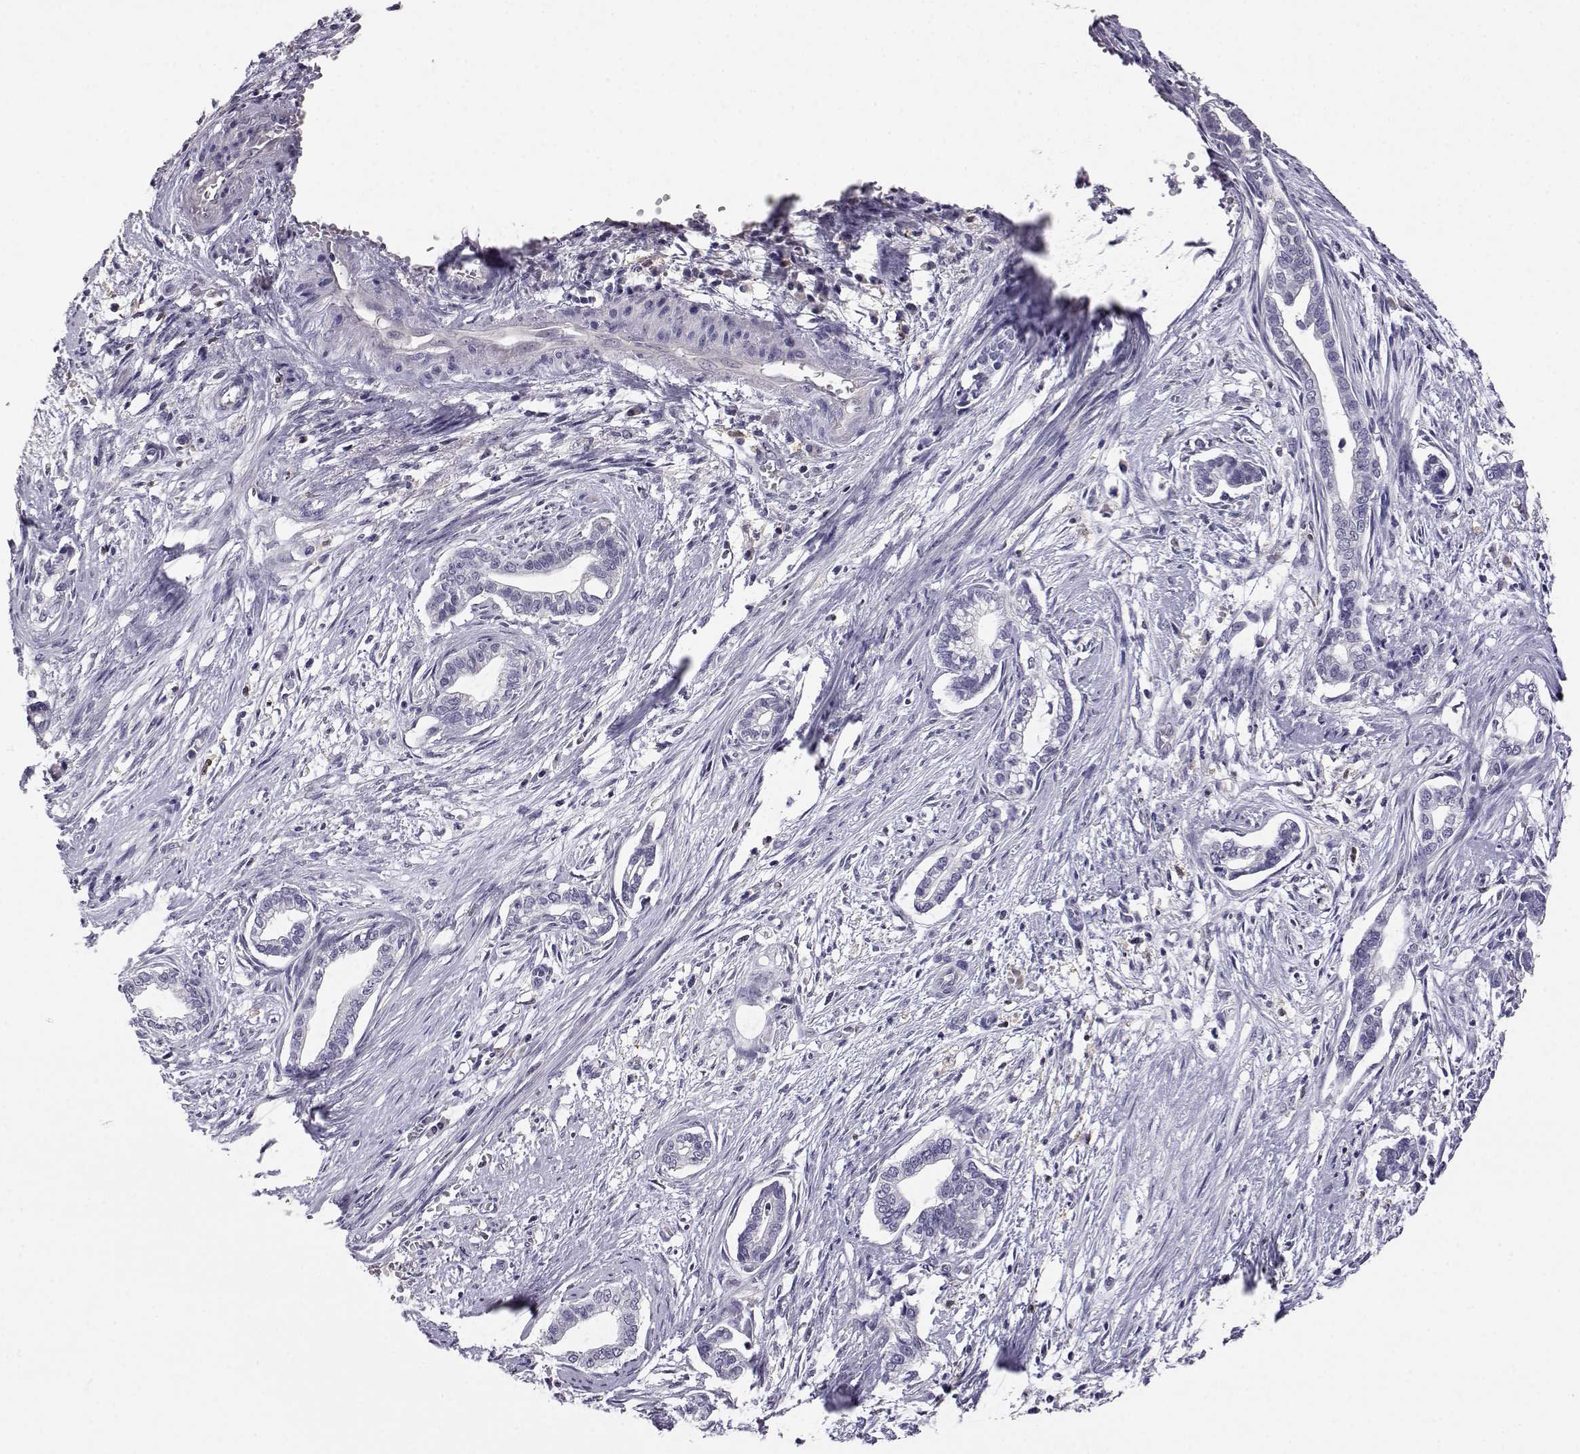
{"staining": {"intensity": "negative", "quantity": "none", "location": "none"}, "tissue": "cervical cancer", "cell_type": "Tumor cells", "image_type": "cancer", "snomed": [{"axis": "morphology", "description": "Adenocarcinoma, NOS"}, {"axis": "topography", "description": "Cervix"}], "caption": "This is an immunohistochemistry image of cervical cancer. There is no positivity in tumor cells.", "gene": "AKR1B1", "patient": {"sex": "female", "age": 62}}